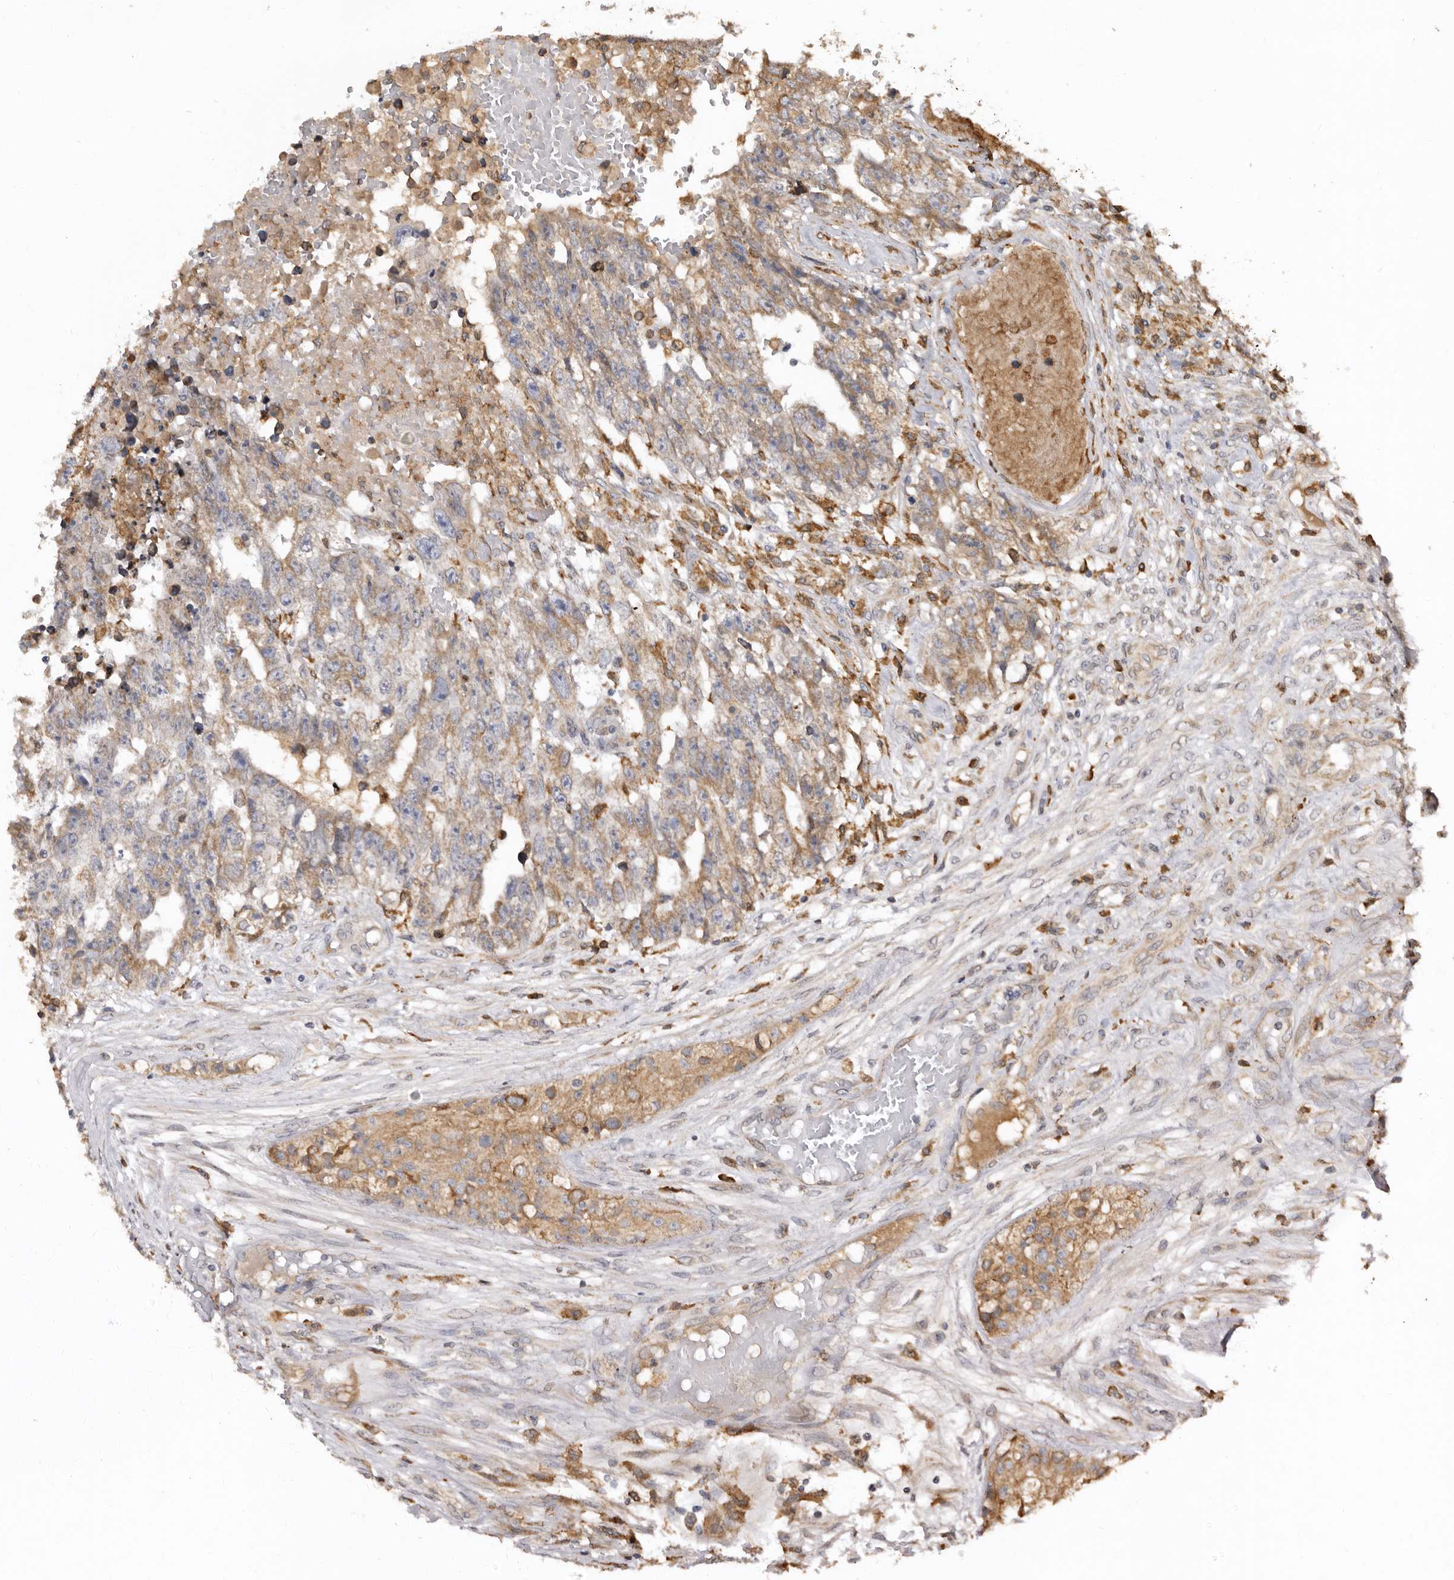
{"staining": {"intensity": "moderate", "quantity": "<25%", "location": "cytoplasmic/membranous"}, "tissue": "testis cancer", "cell_type": "Tumor cells", "image_type": "cancer", "snomed": [{"axis": "morphology", "description": "Carcinoma, Embryonal, NOS"}, {"axis": "topography", "description": "Testis"}], "caption": "Moderate cytoplasmic/membranous expression for a protein is seen in approximately <25% of tumor cells of testis cancer (embryonal carcinoma) using immunohistochemistry.", "gene": "INKA2", "patient": {"sex": "male", "age": 25}}